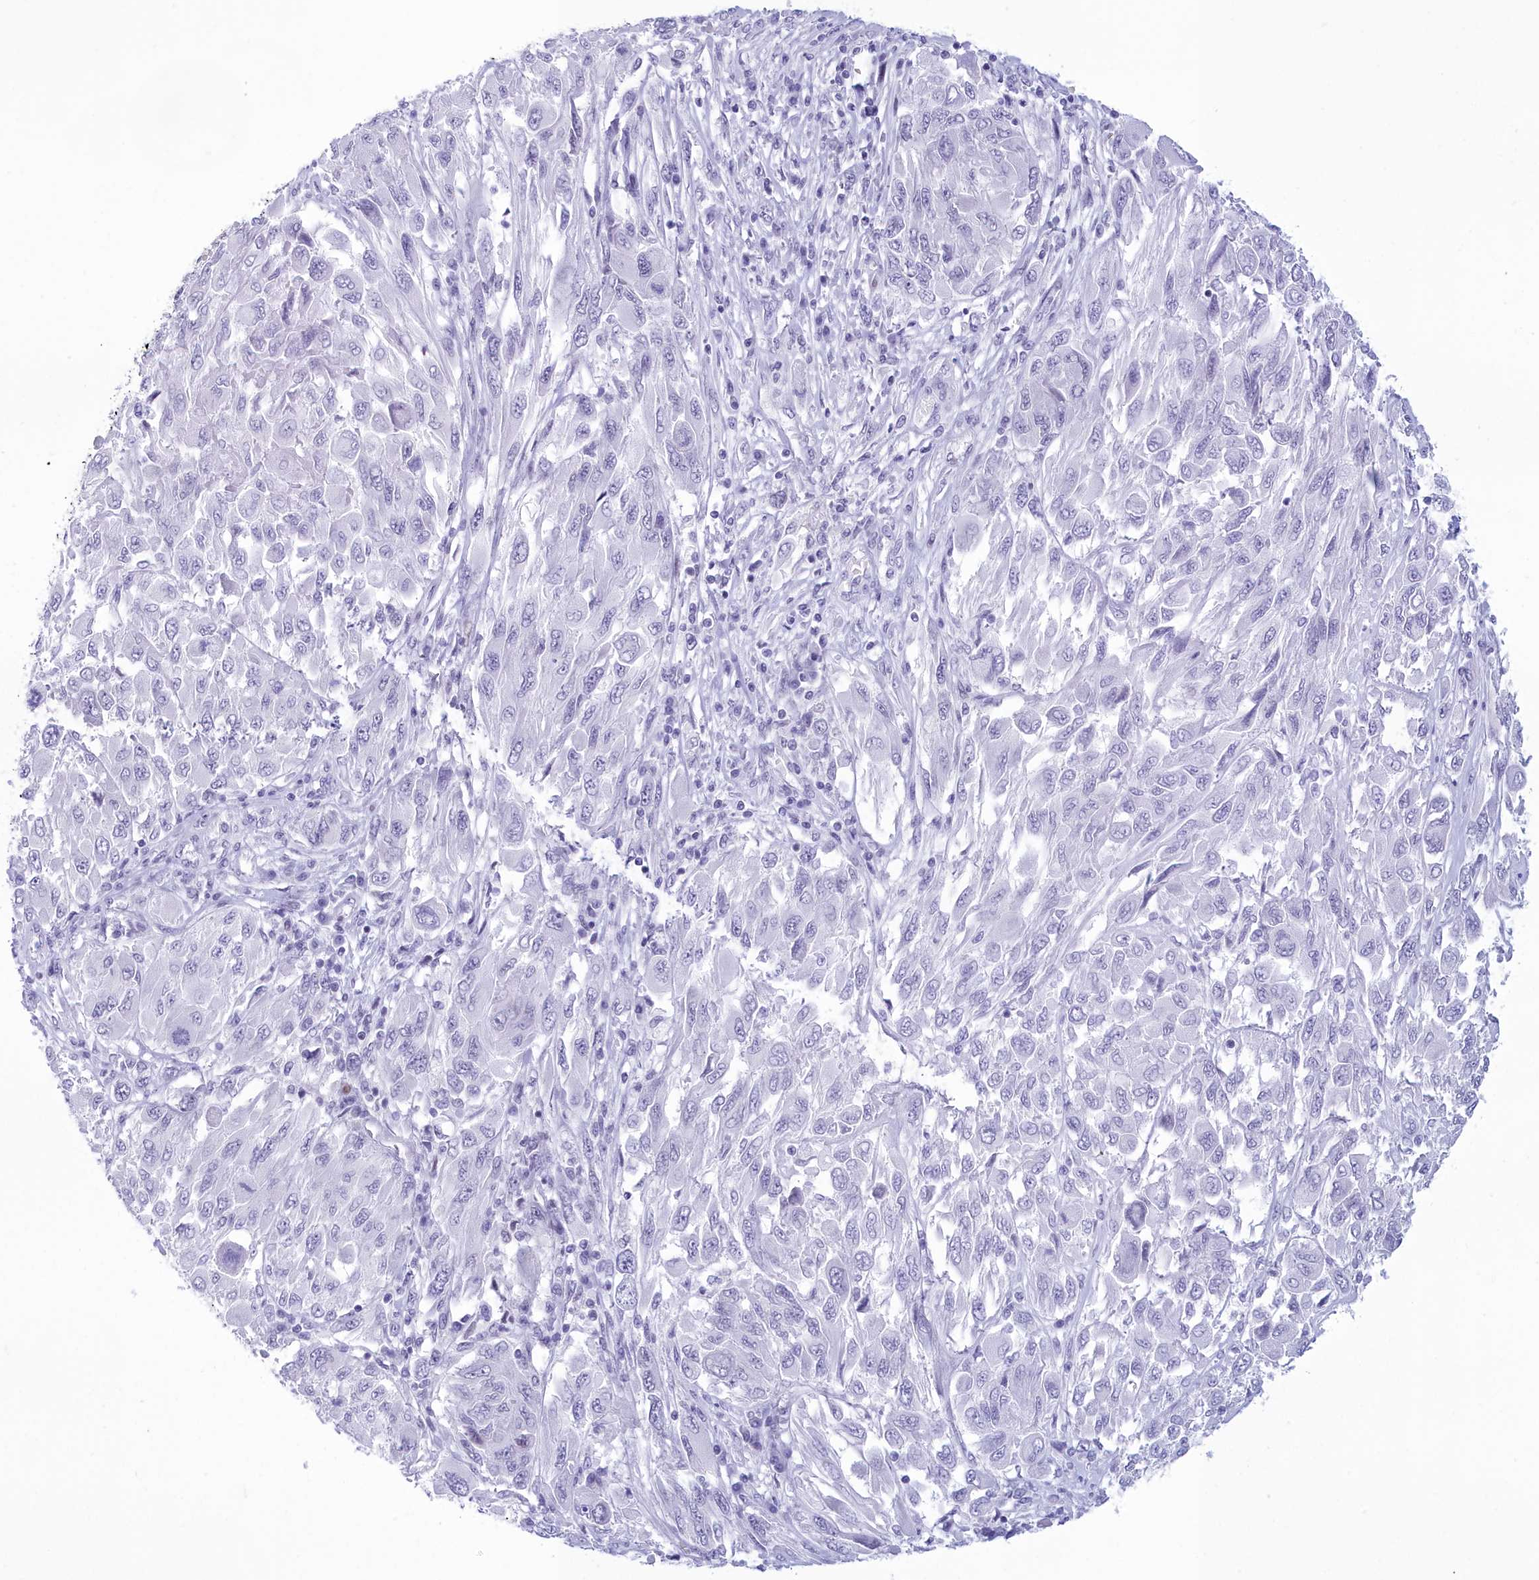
{"staining": {"intensity": "negative", "quantity": "none", "location": "none"}, "tissue": "melanoma", "cell_type": "Tumor cells", "image_type": "cancer", "snomed": [{"axis": "morphology", "description": "Malignant melanoma, NOS"}, {"axis": "topography", "description": "Skin"}], "caption": "IHC image of neoplastic tissue: melanoma stained with DAB exhibits no significant protein positivity in tumor cells.", "gene": "SNX20", "patient": {"sex": "female", "age": 91}}